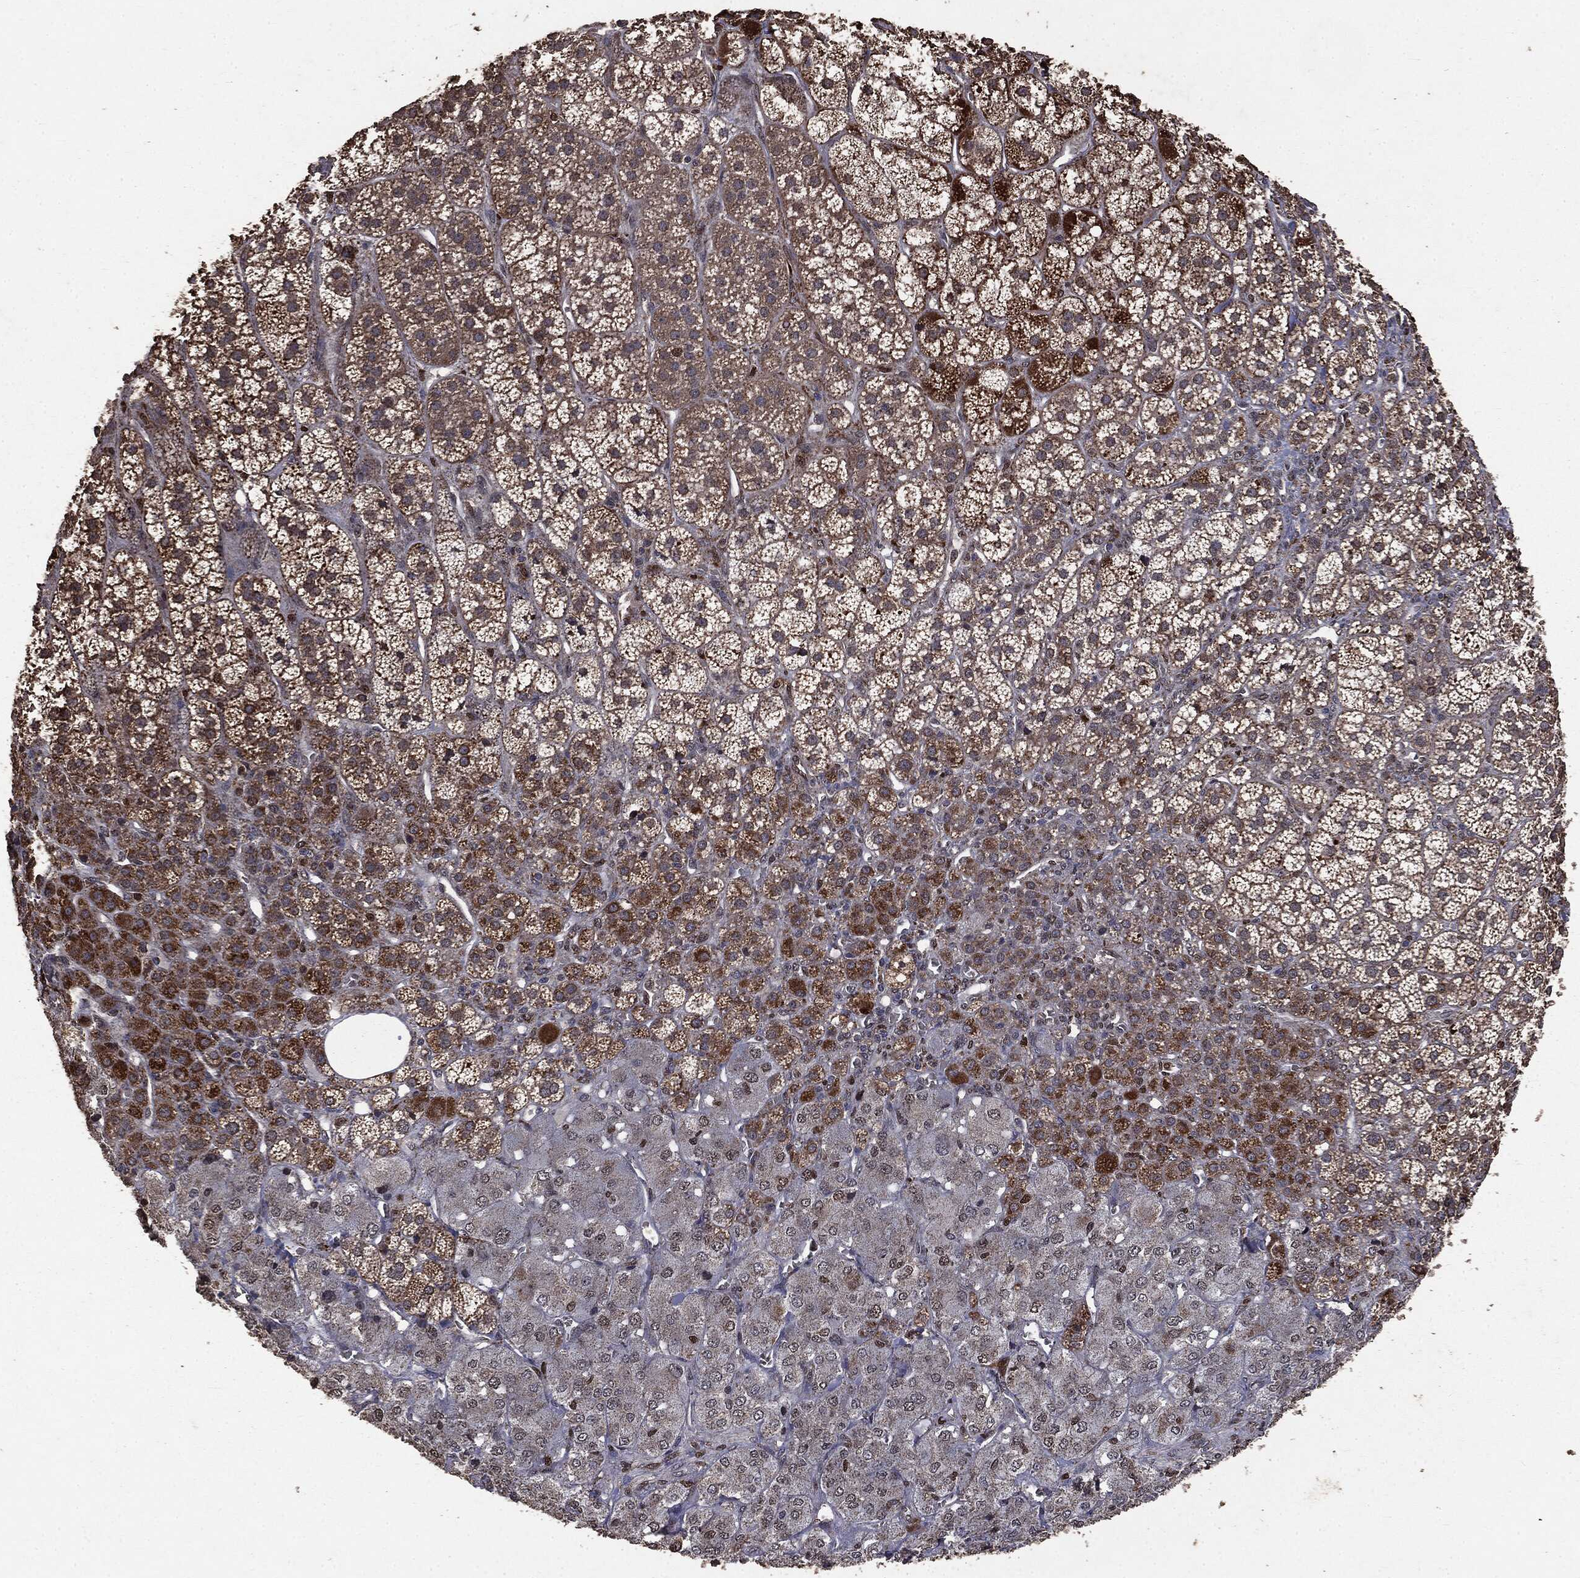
{"staining": {"intensity": "strong", "quantity": ">75%", "location": "cytoplasmic/membranous"}, "tissue": "adrenal gland", "cell_type": "Glandular cells", "image_type": "normal", "snomed": [{"axis": "morphology", "description": "Normal tissue, NOS"}, {"axis": "topography", "description": "Adrenal gland"}], "caption": "Adrenal gland stained for a protein shows strong cytoplasmic/membranous positivity in glandular cells.", "gene": "PPP6R2", "patient": {"sex": "female", "age": 60}}